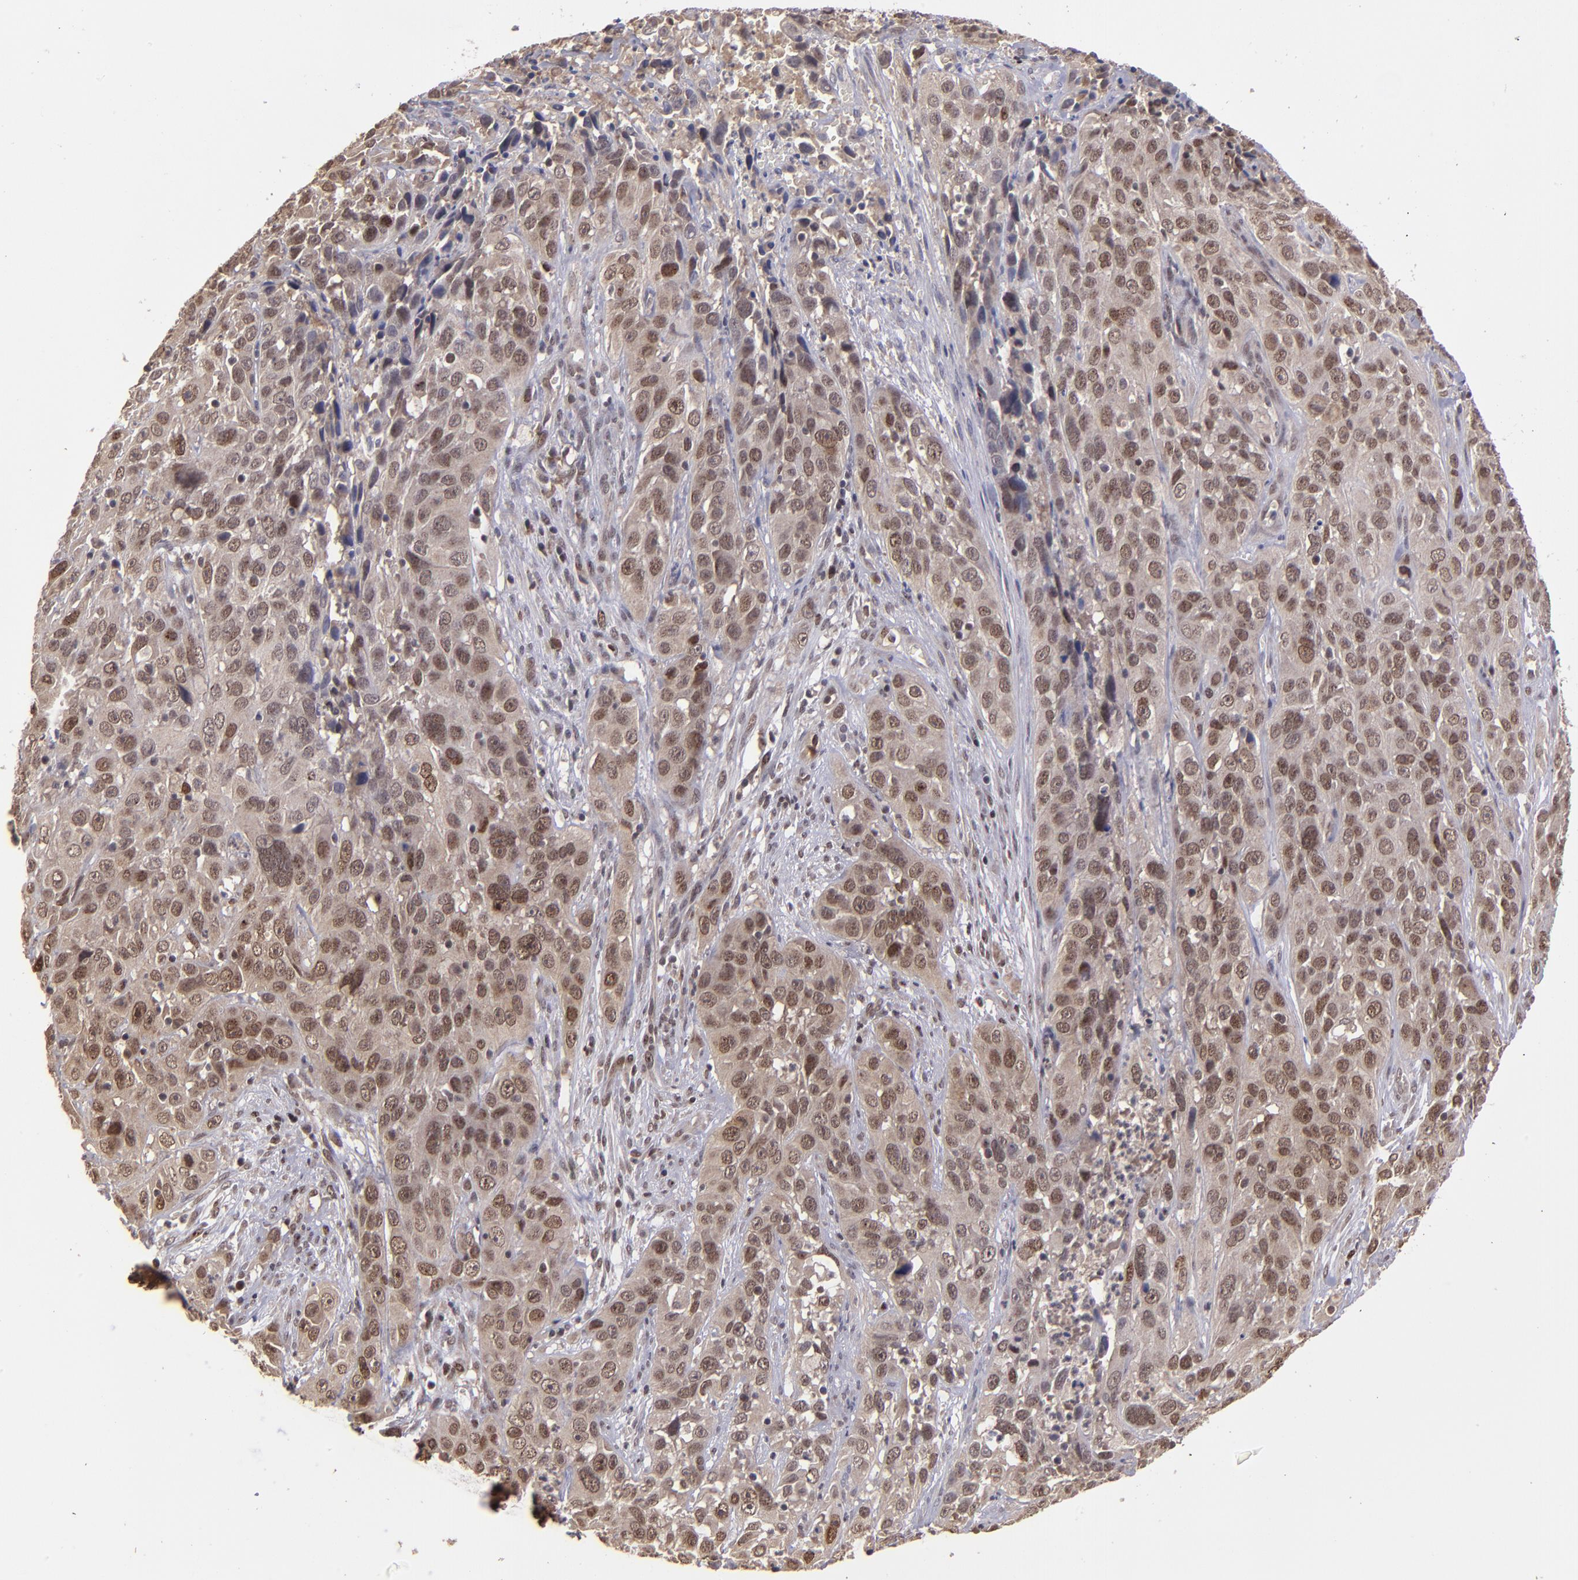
{"staining": {"intensity": "moderate", "quantity": ">75%", "location": "nuclear"}, "tissue": "cervical cancer", "cell_type": "Tumor cells", "image_type": "cancer", "snomed": [{"axis": "morphology", "description": "Squamous cell carcinoma, NOS"}, {"axis": "topography", "description": "Cervix"}], "caption": "IHC histopathology image of neoplastic tissue: human squamous cell carcinoma (cervical) stained using immunohistochemistry (IHC) demonstrates medium levels of moderate protein expression localized specifically in the nuclear of tumor cells, appearing as a nuclear brown color.", "gene": "ABHD12B", "patient": {"sex": "female", "age": 32}}